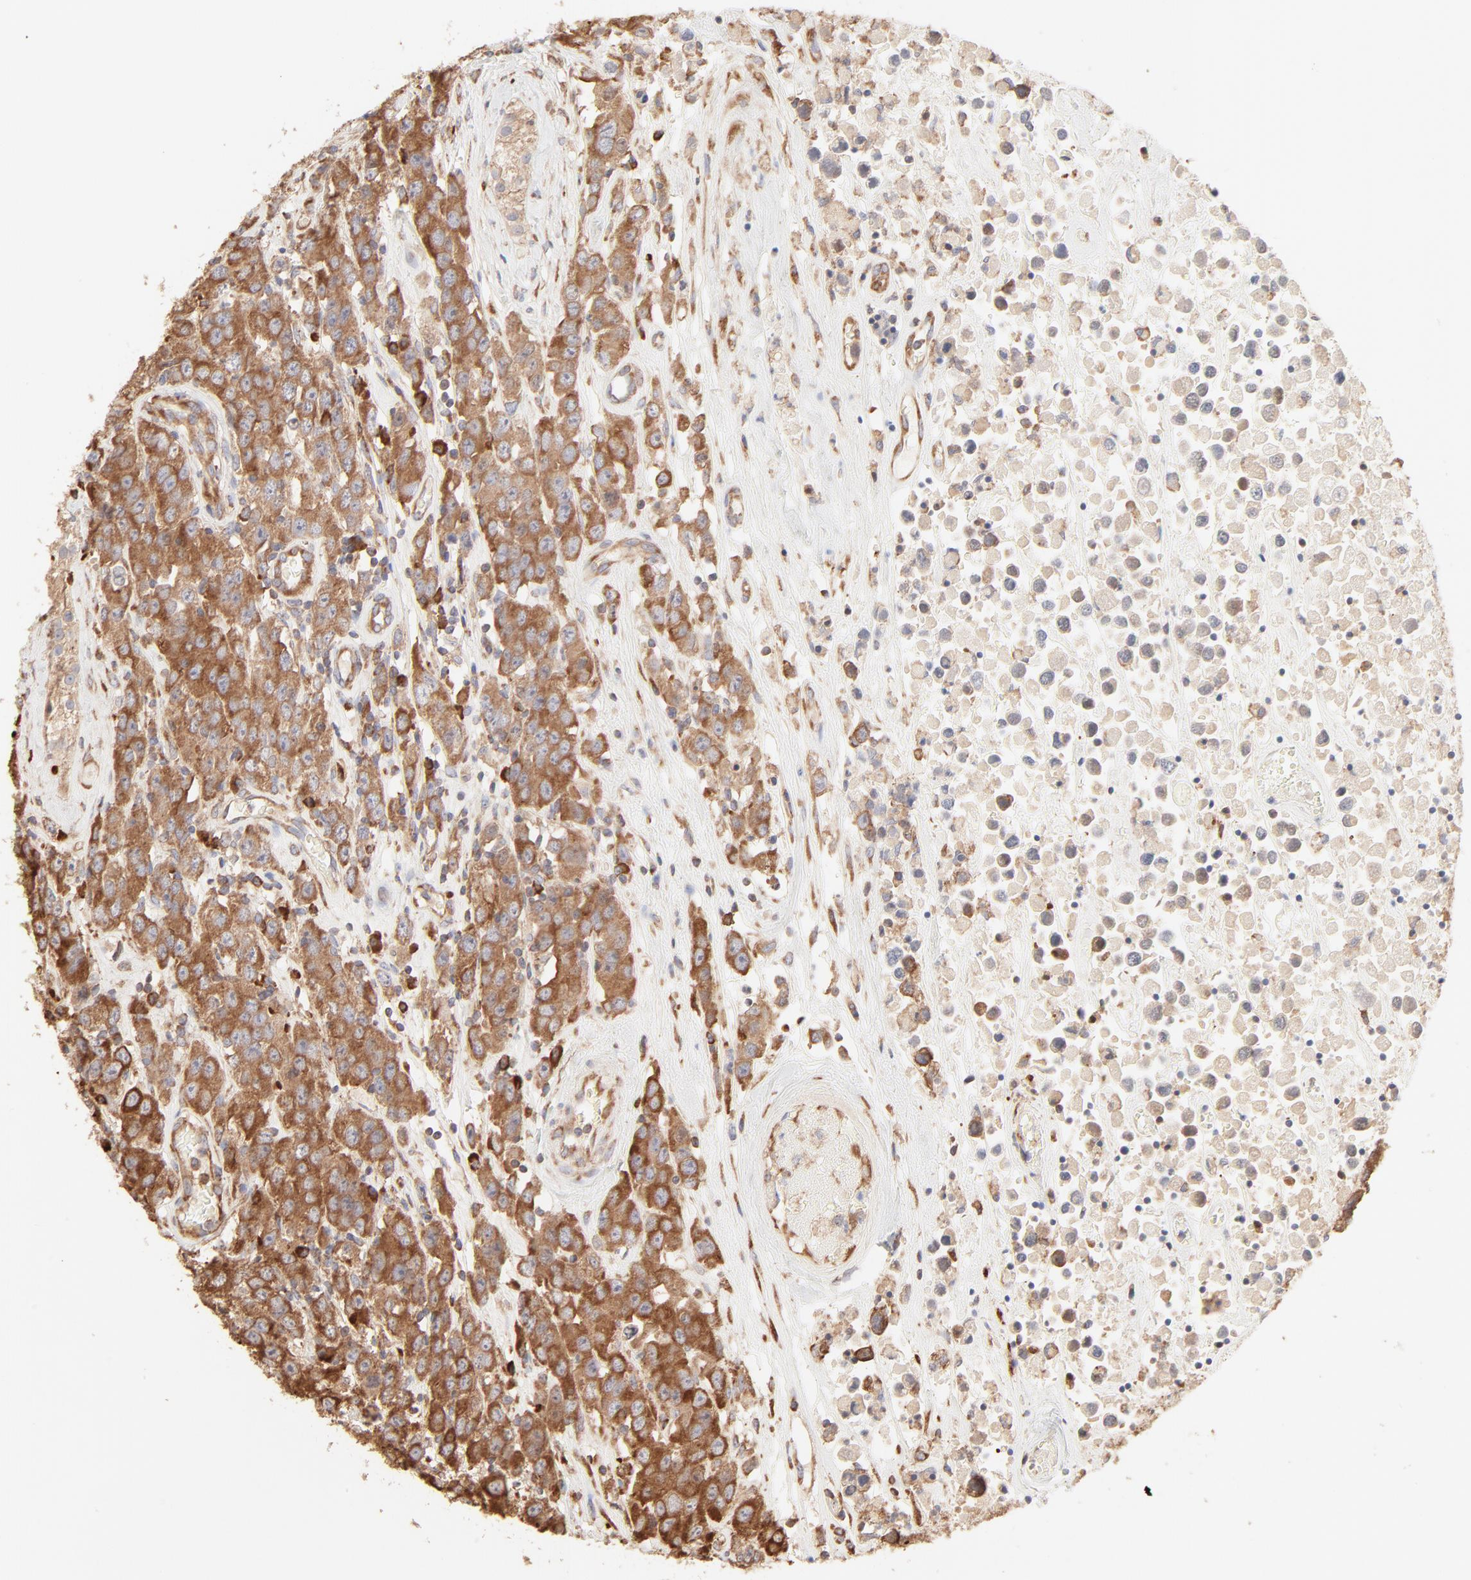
{"staining": {"intensity": "moderate", "quantity": ">75%", "location": "cytoplasmic/membranous"}, "tissue": "testis cancer", "cell_type": "Tumor cells", "image_type": "cancer", "snomed": [{"axis": "morphology", "description": "Seminoma, NOS"}, {"axis": "topography", "description": "Testis"}], "caption": "Immunohistochemistry (IHC) histopathology image of neoplastic tissue: testis seminoma stained using immunohistochemistry displays medium levels of moderate protein expression localized specifically in the cytoplasmic/membranous of tumor cells, appearing as a cytoplasmic/membranous brown color.", "gene": "RPS20", "patient": {"sex": "male", "age": 52}}